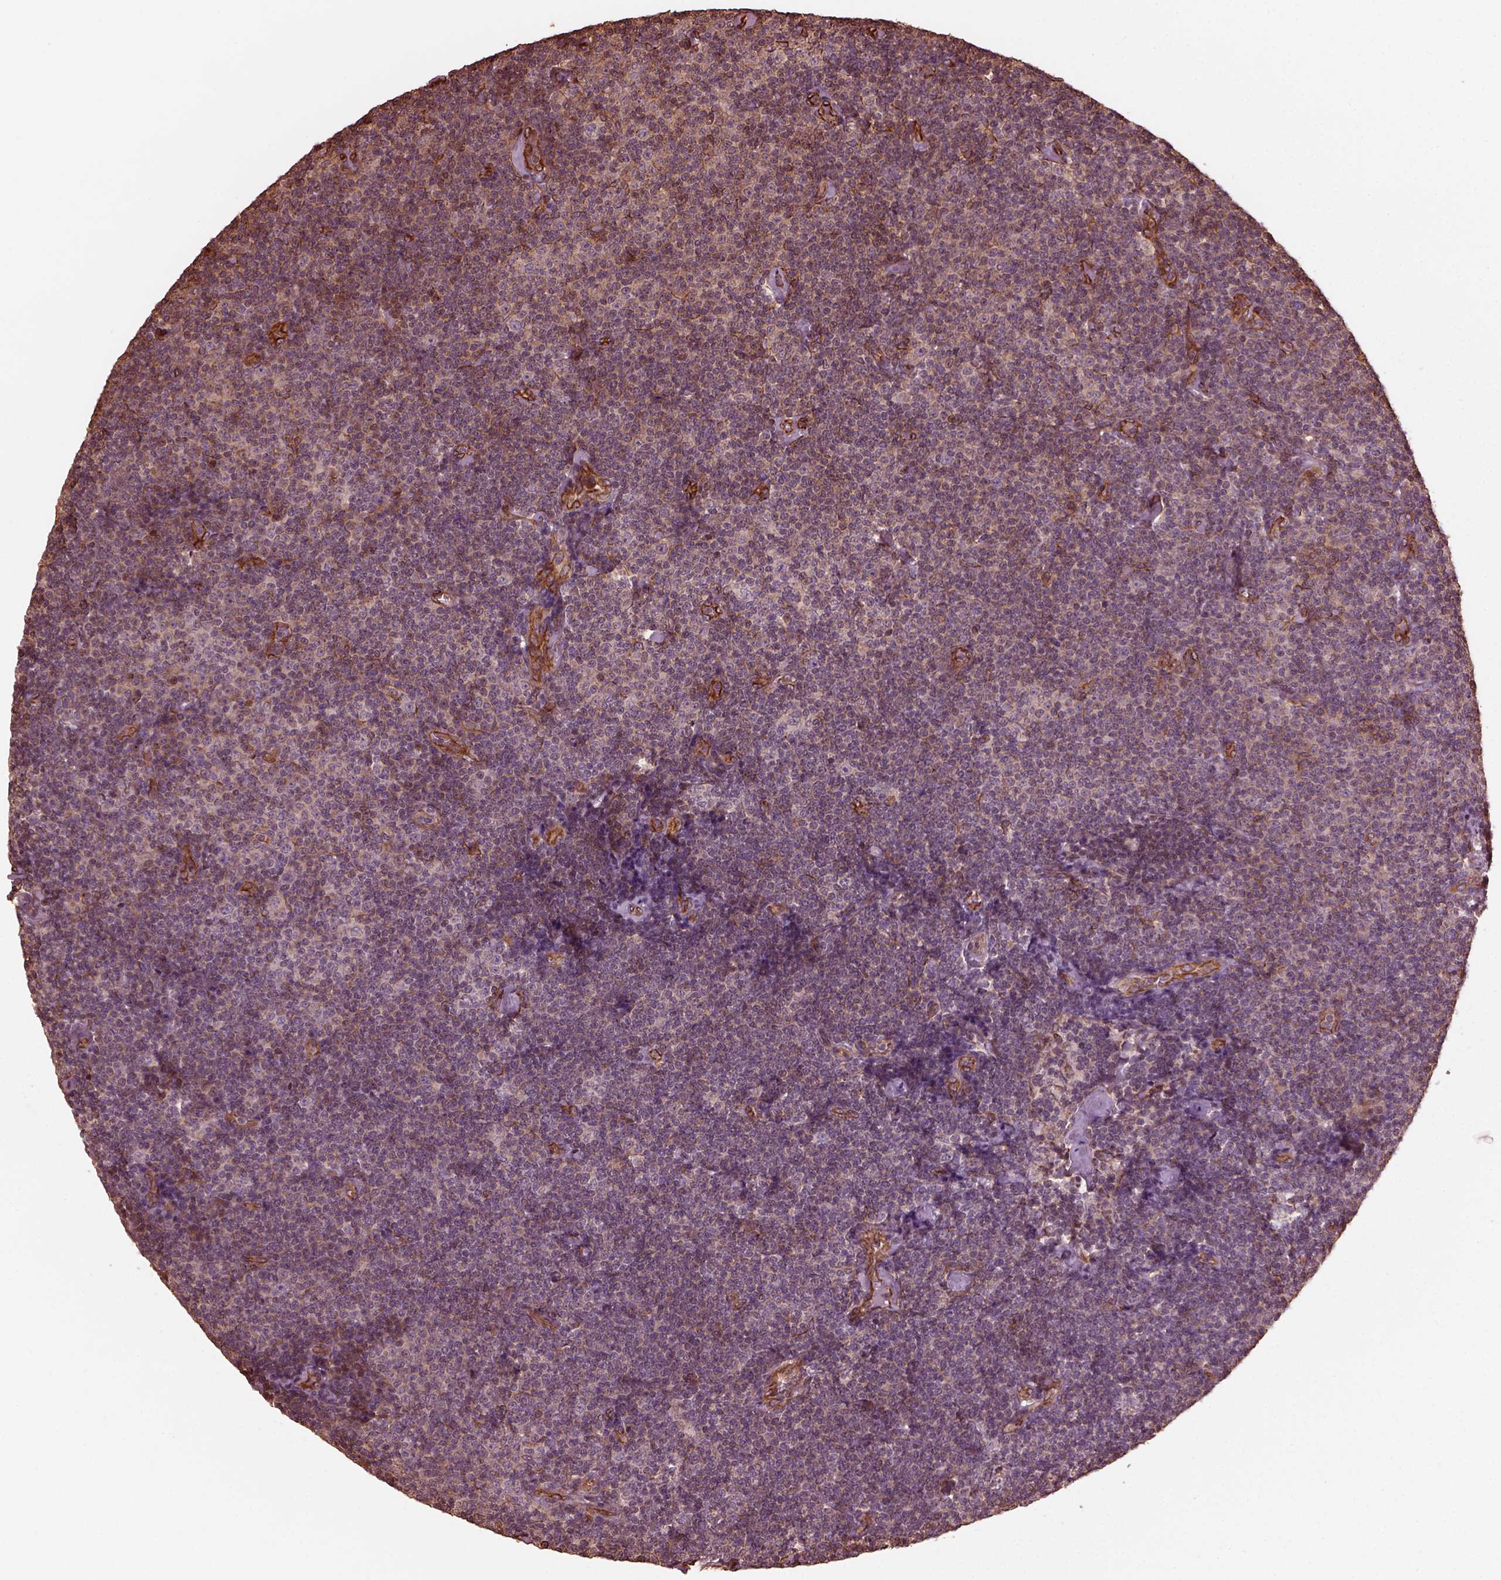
{"staining": {"intensity": "weak", "quantity": "<25%", "location": "cytoplasmic/membranous"}, "tissue": "lymphoma", "cell_type": "Tumor cells", "image_type": "cancer", "snomed": [{"axis": "morphology", "description": "Malignant lymphoma, non-Hodgkin's type, Low grade"}, {"axis": "topography", "description": "Lymph node"}], "caption": "A high-resolution micrograph shows IHC staining of lymphoma, which displays no significant positivity in tumor cells. (DAB immunohistochemistry, high magnification).", "gene": "GTPBP1", "patient": {"sex": "male", "age": 81}}